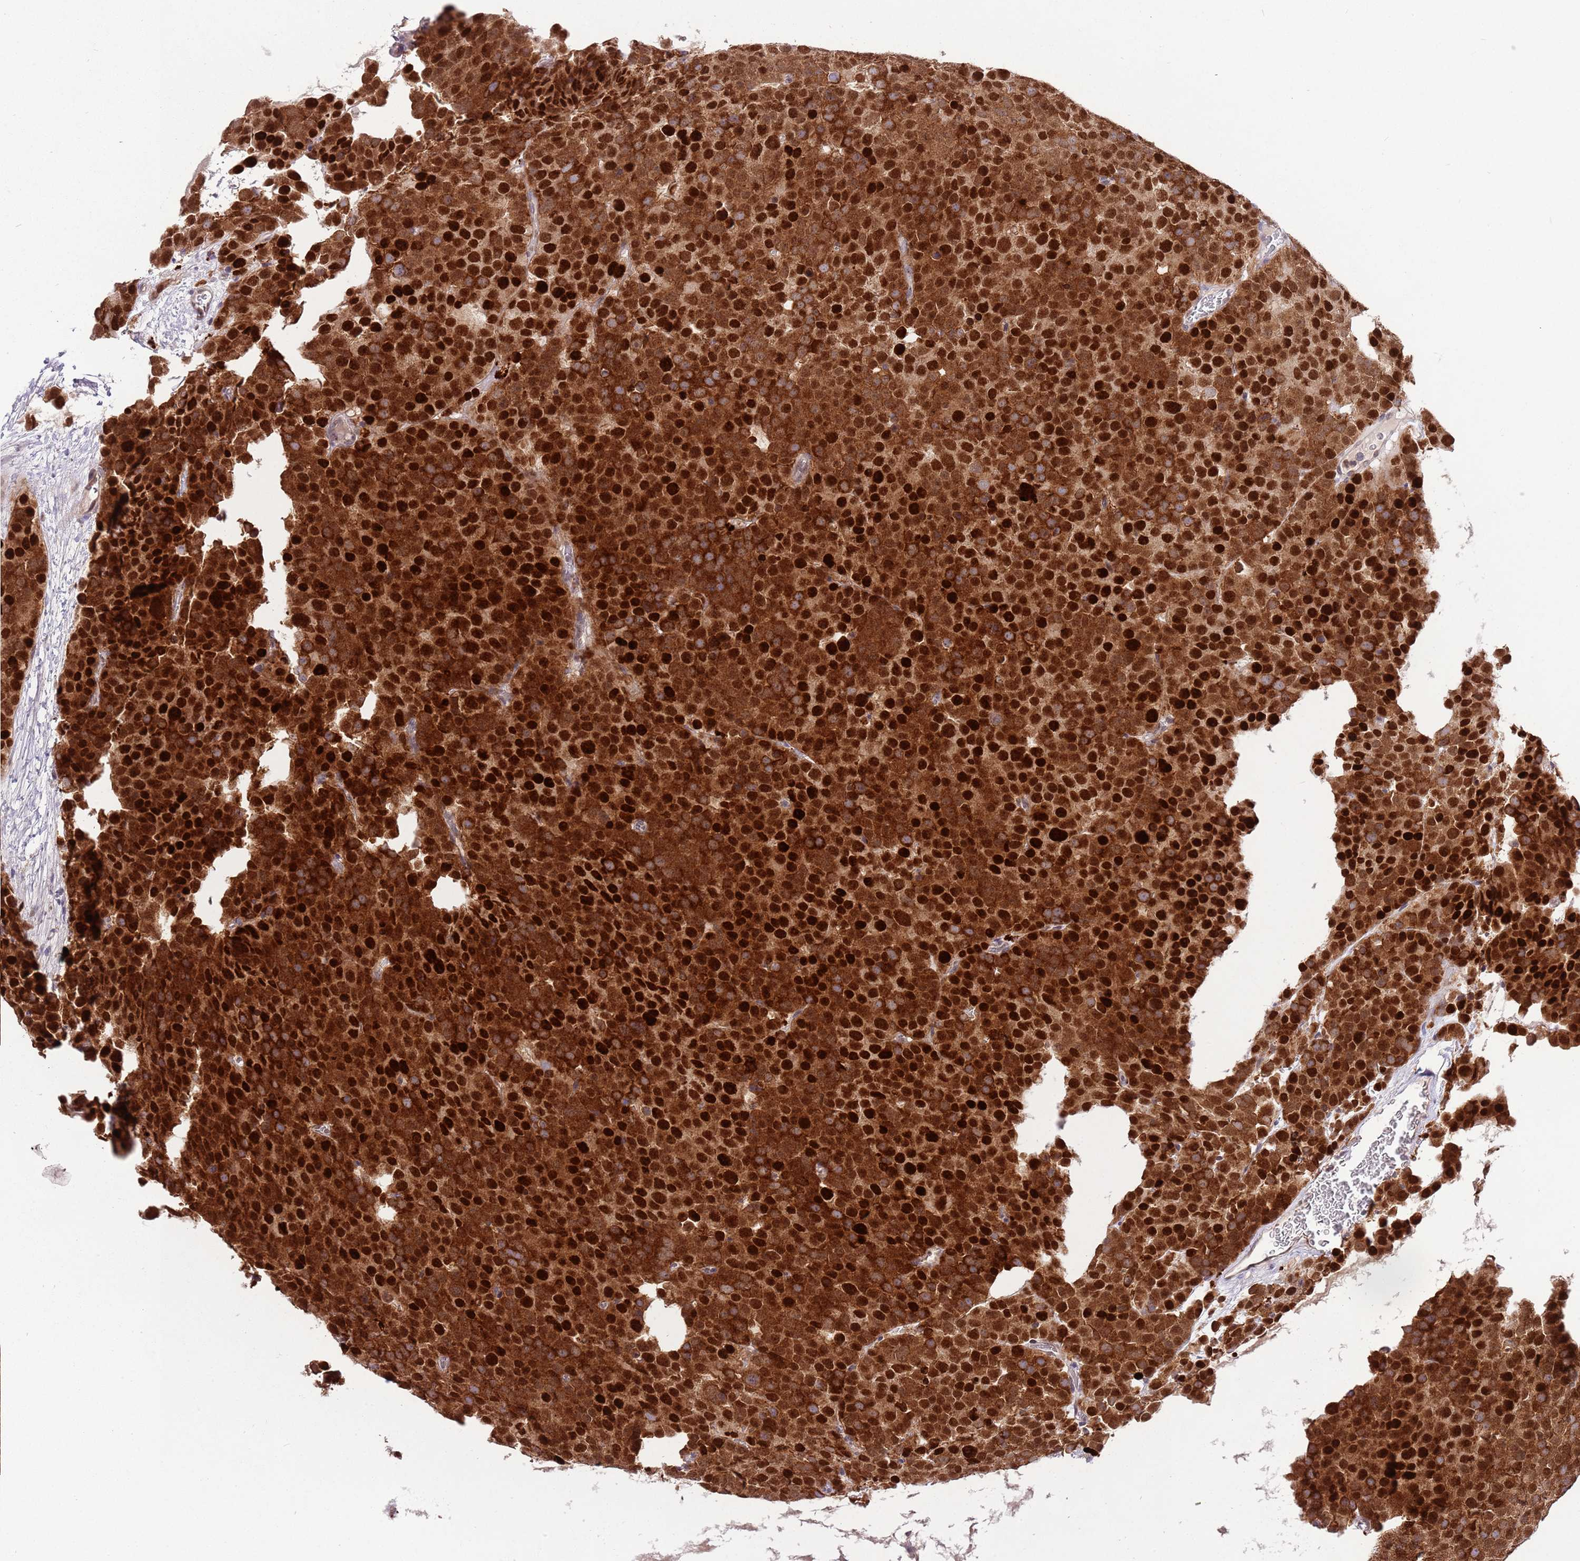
{"staining": {"intensity": "strong", "quantity": ">75%", "location": "cytoplasmic/membranous,nuclear"}, "tissue": "testis cancer", "cell_type": "Tumor cells", "image_type": "cancer", "snomed": [{"axis": "morphology", "description": "Seminoma, NOS"}, {"axis": "topography", "description": "Testis"}], "caption": "Brown immunohistochemical staining in human testis cancer (seminoma) demonstrates strong cytoplasmic/membranous and nuclear expression in about >75% of tumor cells.", "gene": "TRIM27", "patient": {"sex": "male", "age": 71}}